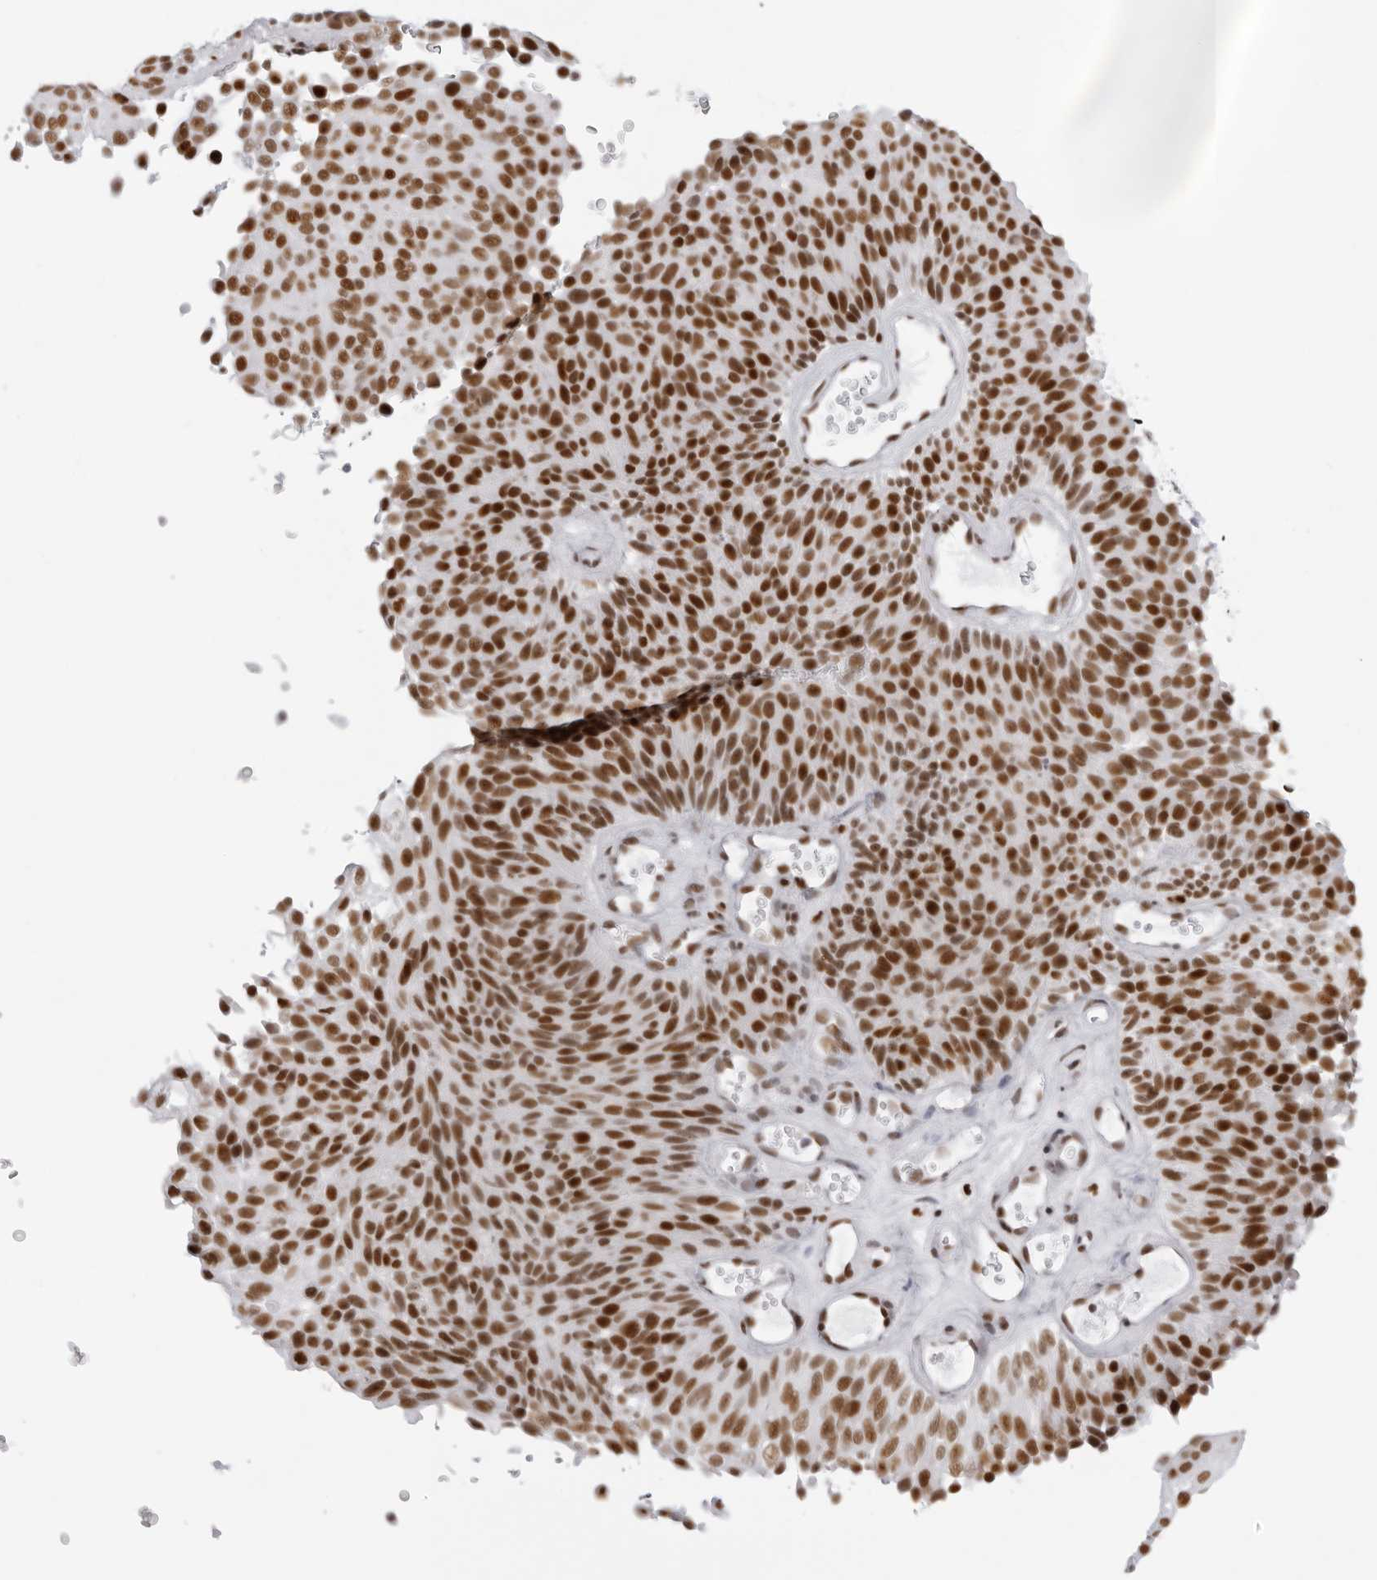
{"staining": {"intensity": "strong", "quantity": ">75%", "location": "nuclear"}, "tissue": "urothelial cancer", "cell_type": "Tumor cells", "image_type": "cancer", "snomed": [{"axis": "morphology", "description": "Urothelial carcinoma, Low grade"}, {"axis": "topography", "description": "Urinary bladder"}], "caption": "A photomicrograph of urothelial carcinoma (low-grade) stained for a protein demonstrates strong nuclear brown staining in tumor cells.", "gene": "IRF2BP2", "patient": {"sex": "male", "age": 78}}